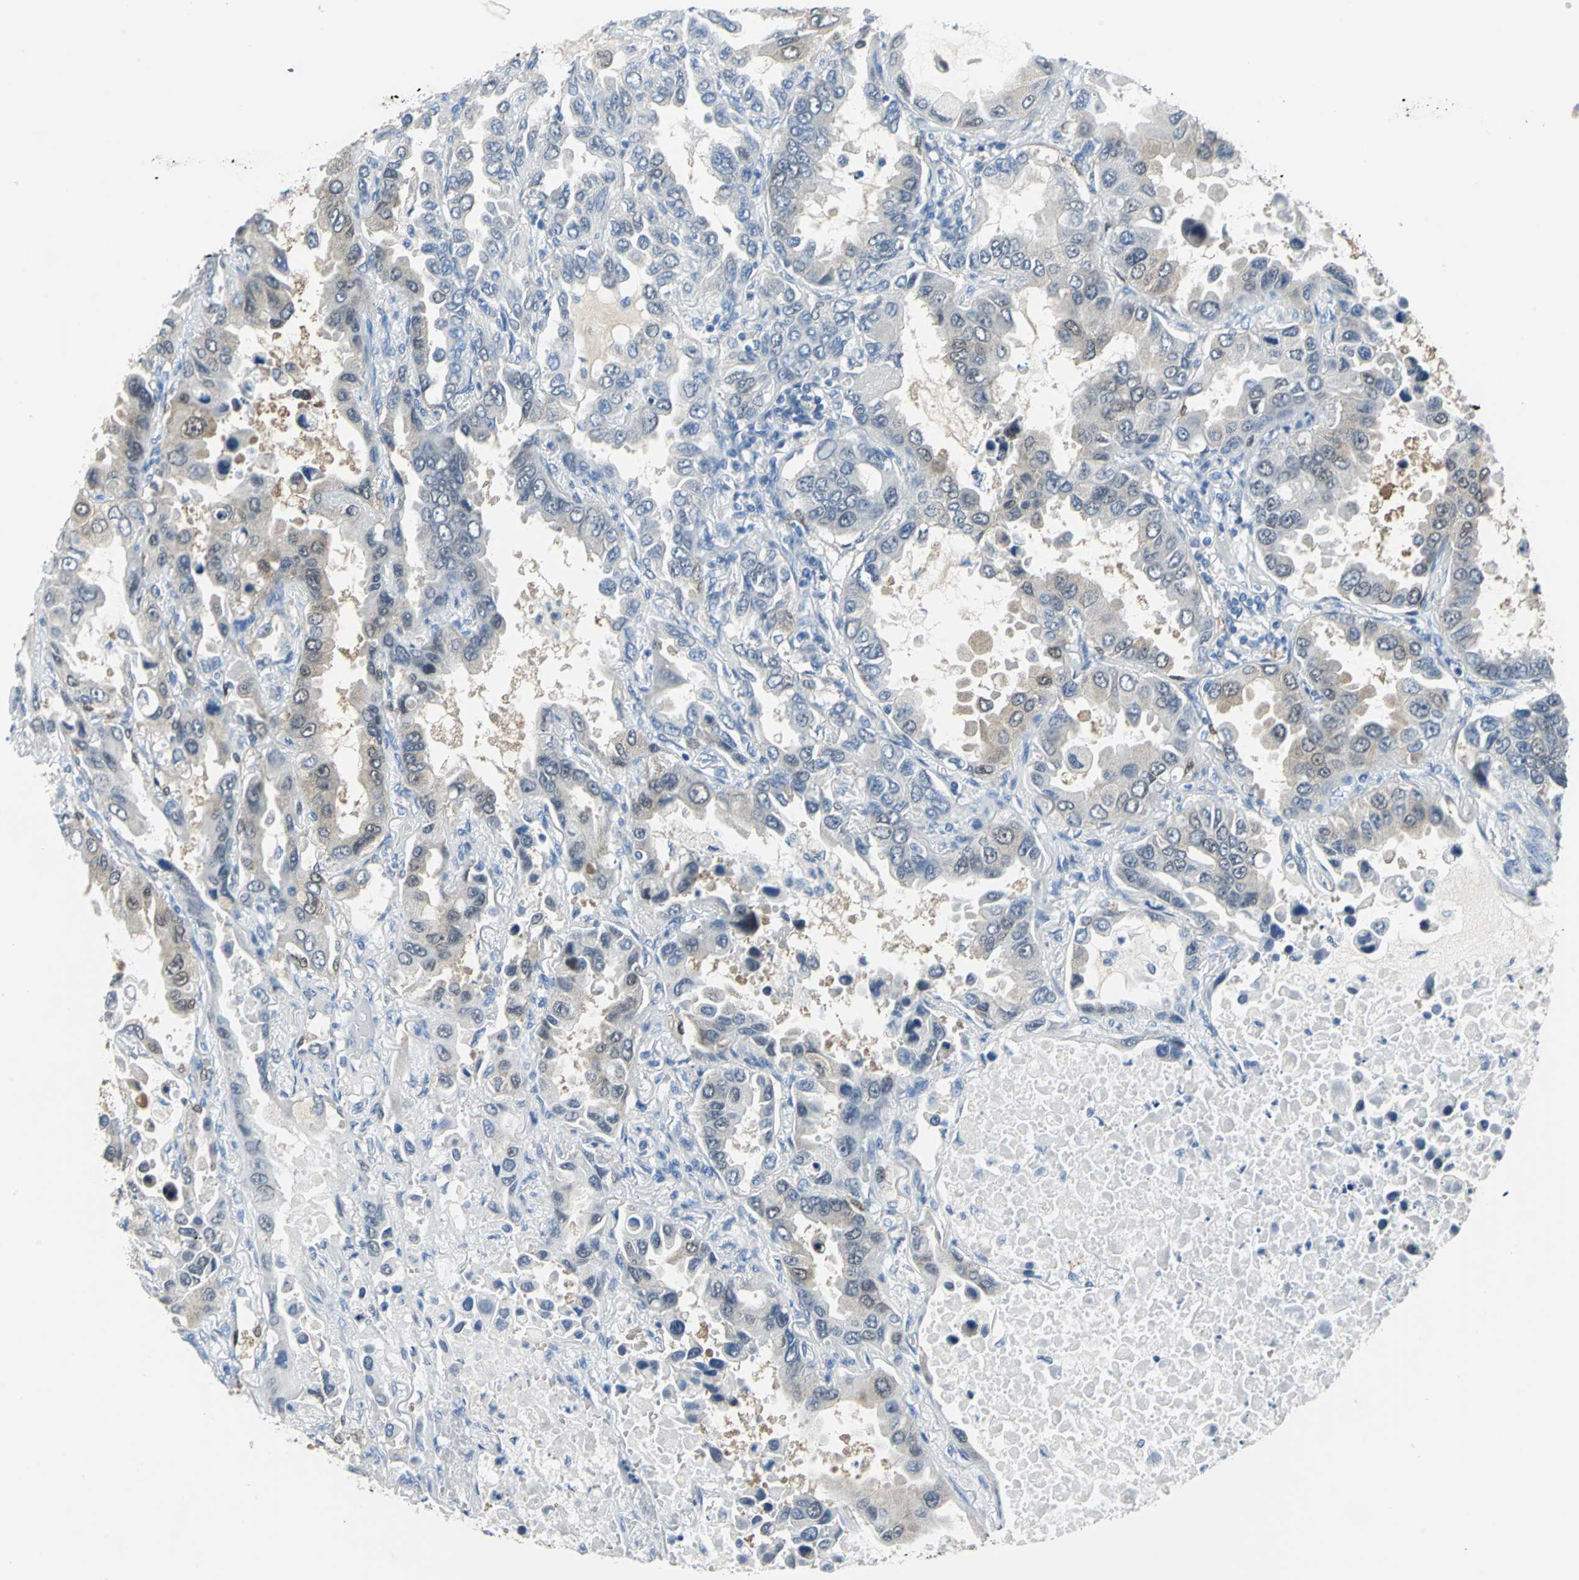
{"staining": {"intensity": "weak", "quantity": "25%-75%", "location": "cytoplasmic/membranous"}, "tissue": "lung cancer", "cell_type": "Tumor cells", "image_type": "cancer", "snomed": [{"axis": "morphology", "description": "Adenocarcinoma, NOS"}, {"axis": "topography", "description": "Lung"}], "caption": "Immunohistochemical staining of adenocarcinoma (lung) reveals low levels of weak cytoplasmic/membranous protein staining in approximately 25%-75% of tumor cells.", "gene": "SFN", "patient": {"sex": "male", "age": 64}}